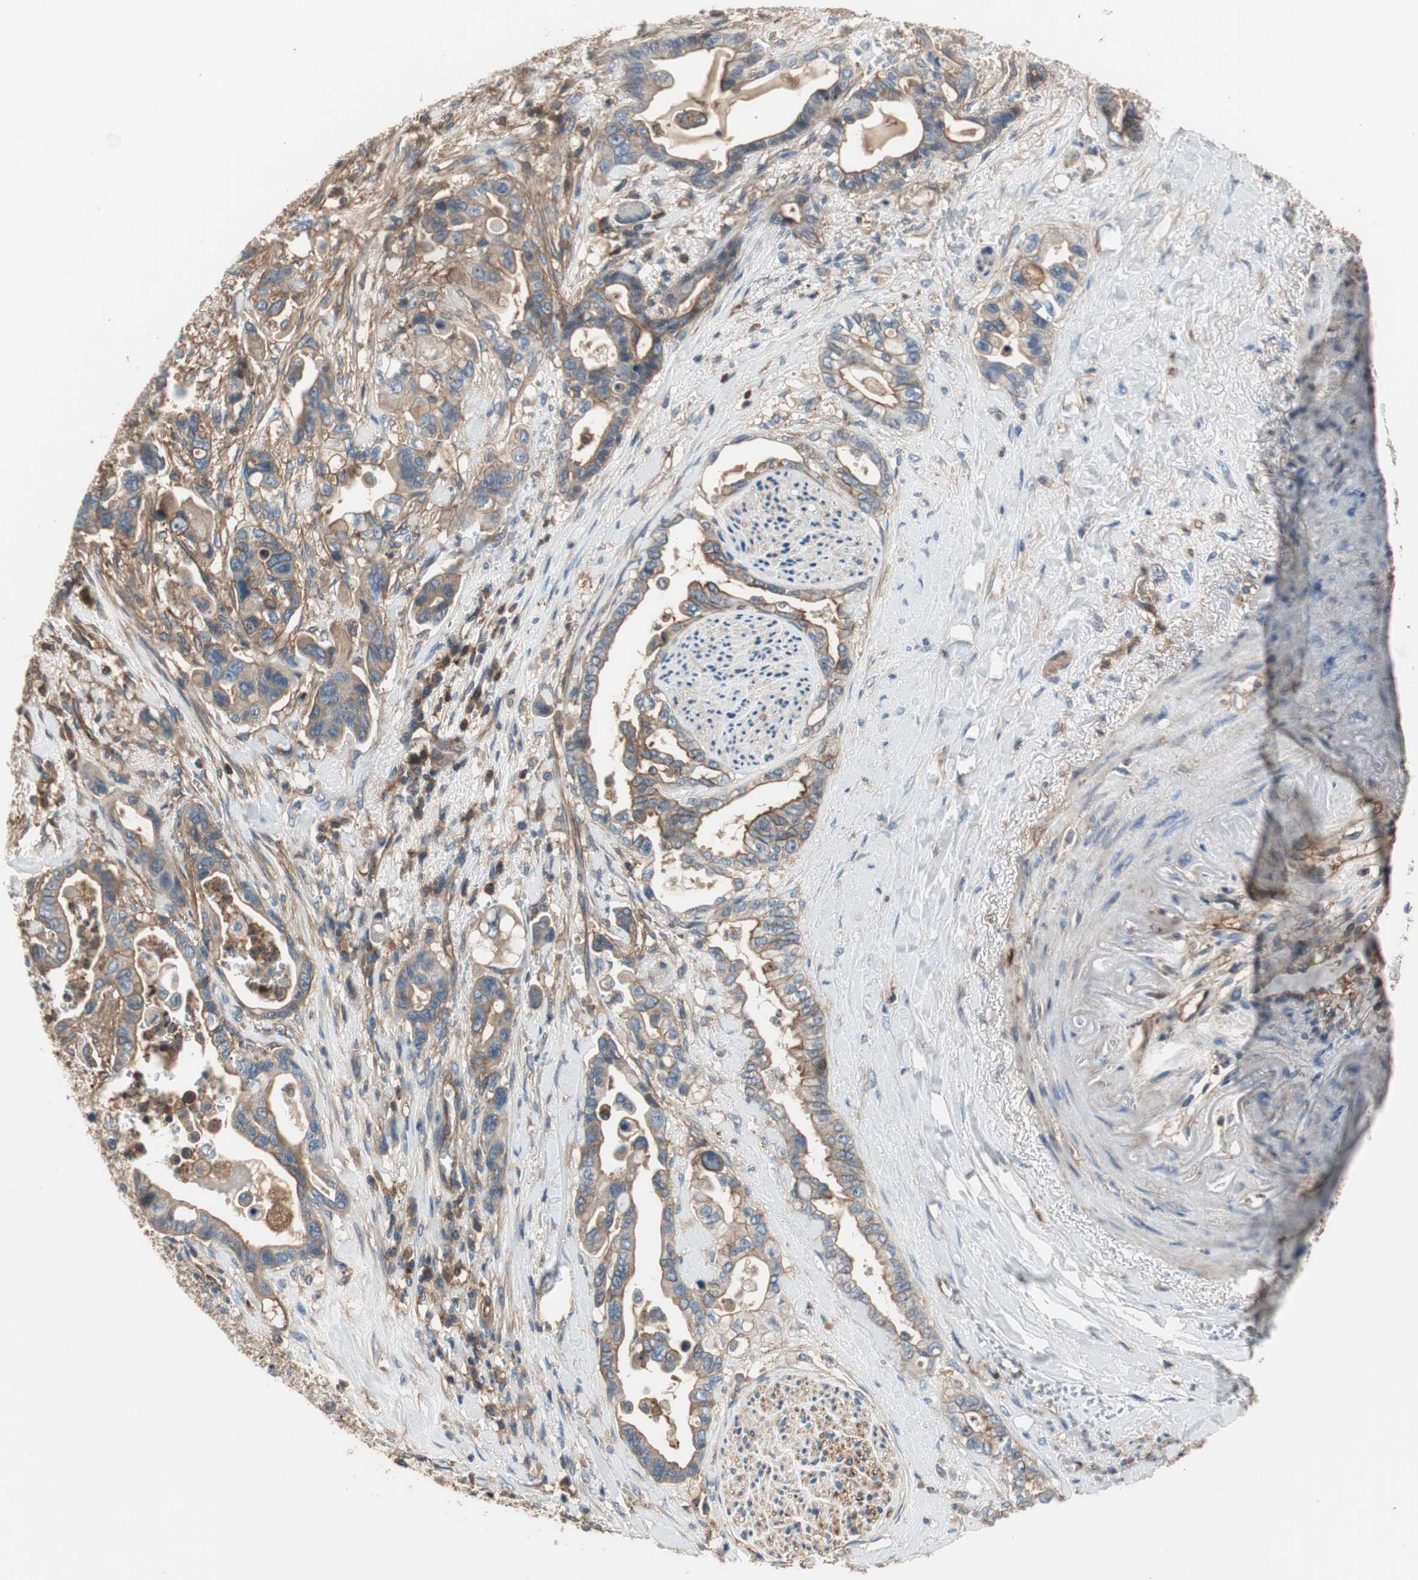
{"staining": {"intensity": "weak", "quantity": ">75%", "location": "cytoplasmic/membranous"}, "tissue": "pancreatic cancer", "cell_type": "Tumor cells", "image_type": "cancer", "snomed": [{"axis": "morphology", "description": "Adenocarcinoma, NOS"}, {"axis": "topography", "description": "Pancreas"}], "caption": "DAB immunohistochemical staining of pancreatic cancer (adenocarcinoma) reveals weak cytoplasmic/membranous protein staining in about >75% of tumor cells. The staining was performed using DAB to visualize the protein expression in brown, while the nuclei were stained in blue with hematoxylin (Magnification: 20x).", "gene": "IL1RL1", "patient": {"sex": "male", "age": 70}}